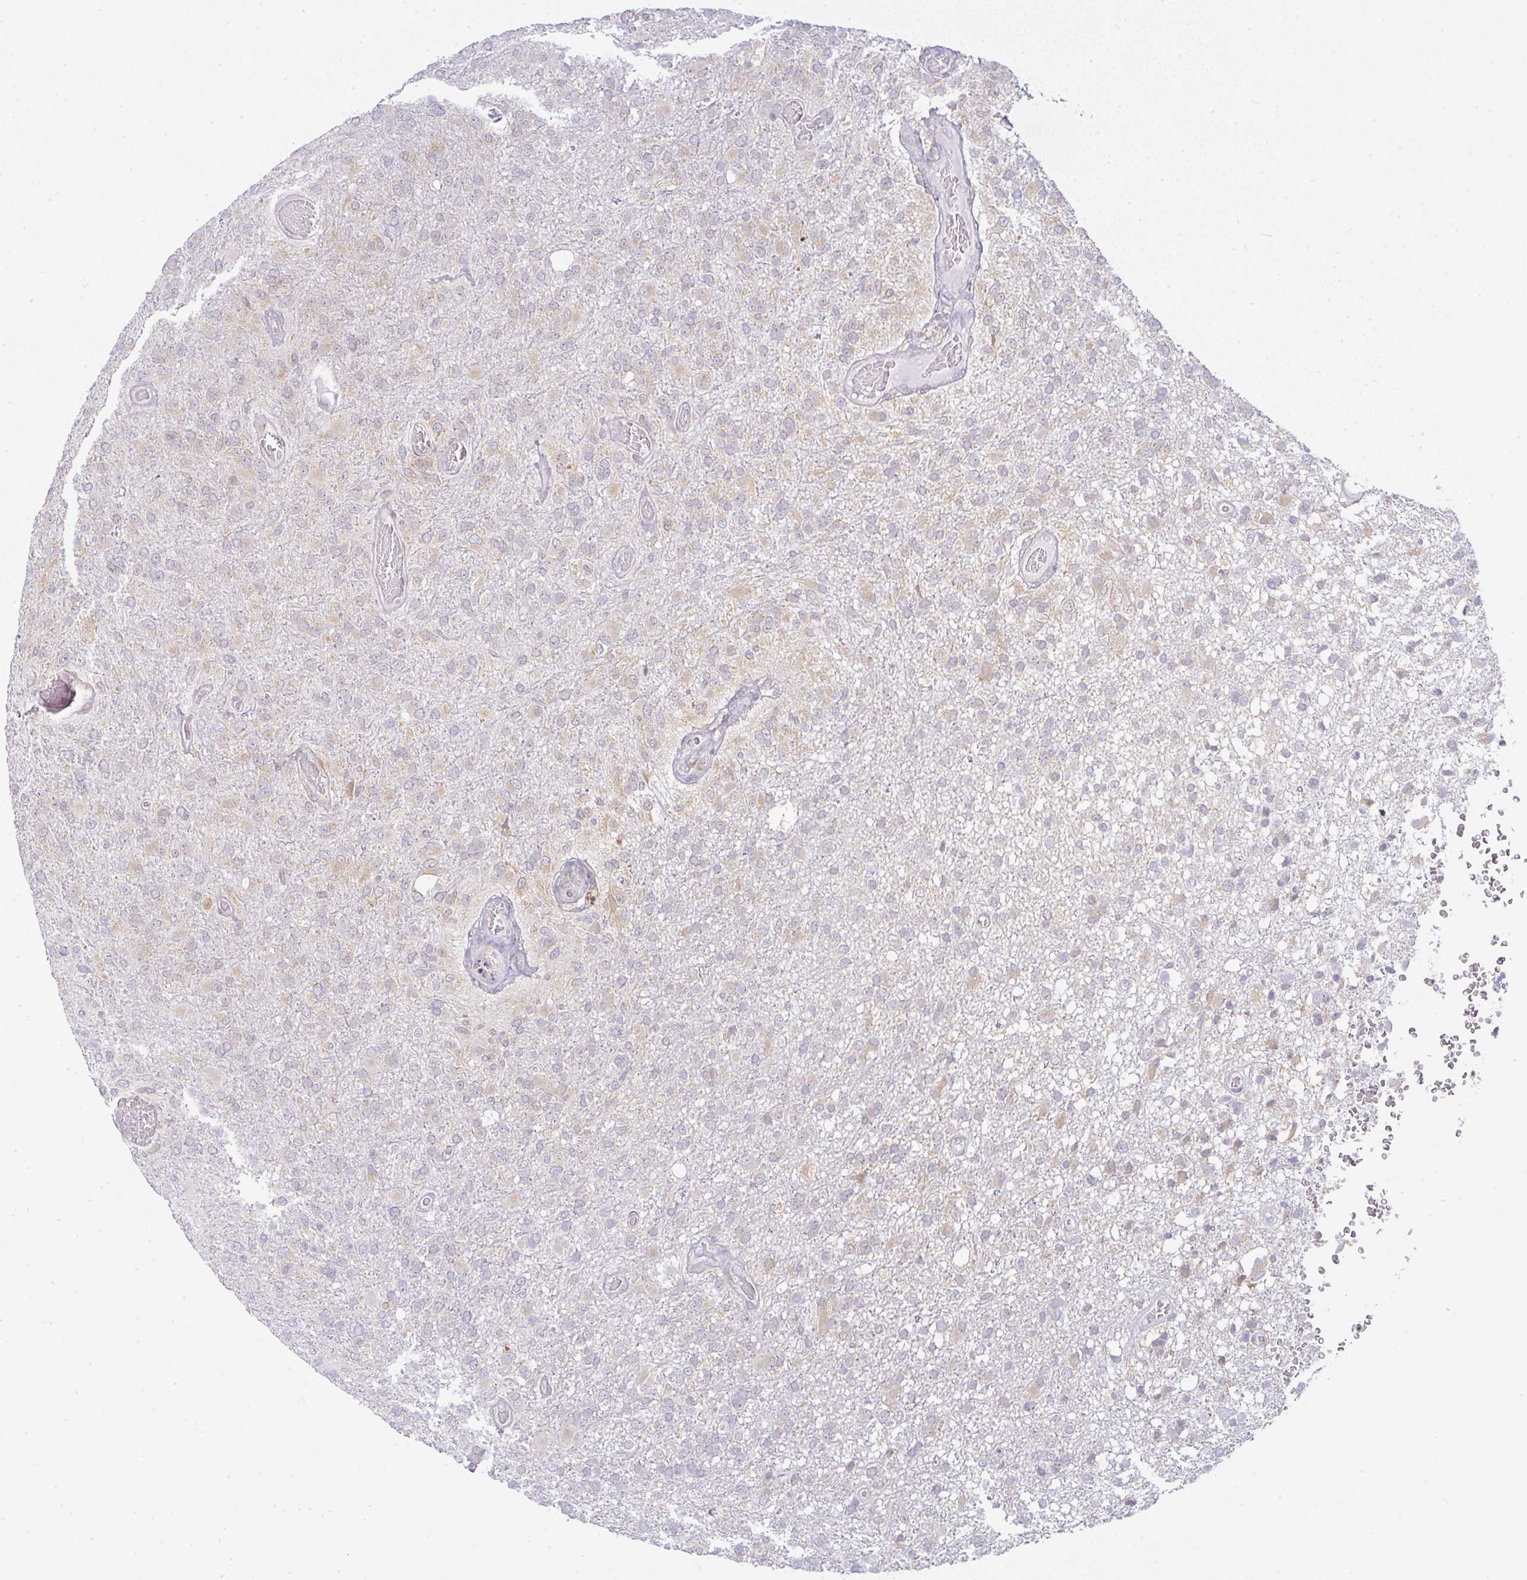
{"staining": {"intensity": "negative", "quantity": "none", "location": "none"}, "tissue": "glioma", "cell_type": "Tumor cells", "image_type": "cancer", "snomed": [{"axis": "morphology", "description": "Glioma, malignant, High grade"}, {"axis": "topography", "description": "Brain"}], "caption": "DAB immunohistochemical staining of malignant glioma (high-grade) exhibits no significant positivity in tumor cells.", "gene": "DERL2", "patient": {"sex": "female", "age": 74}}